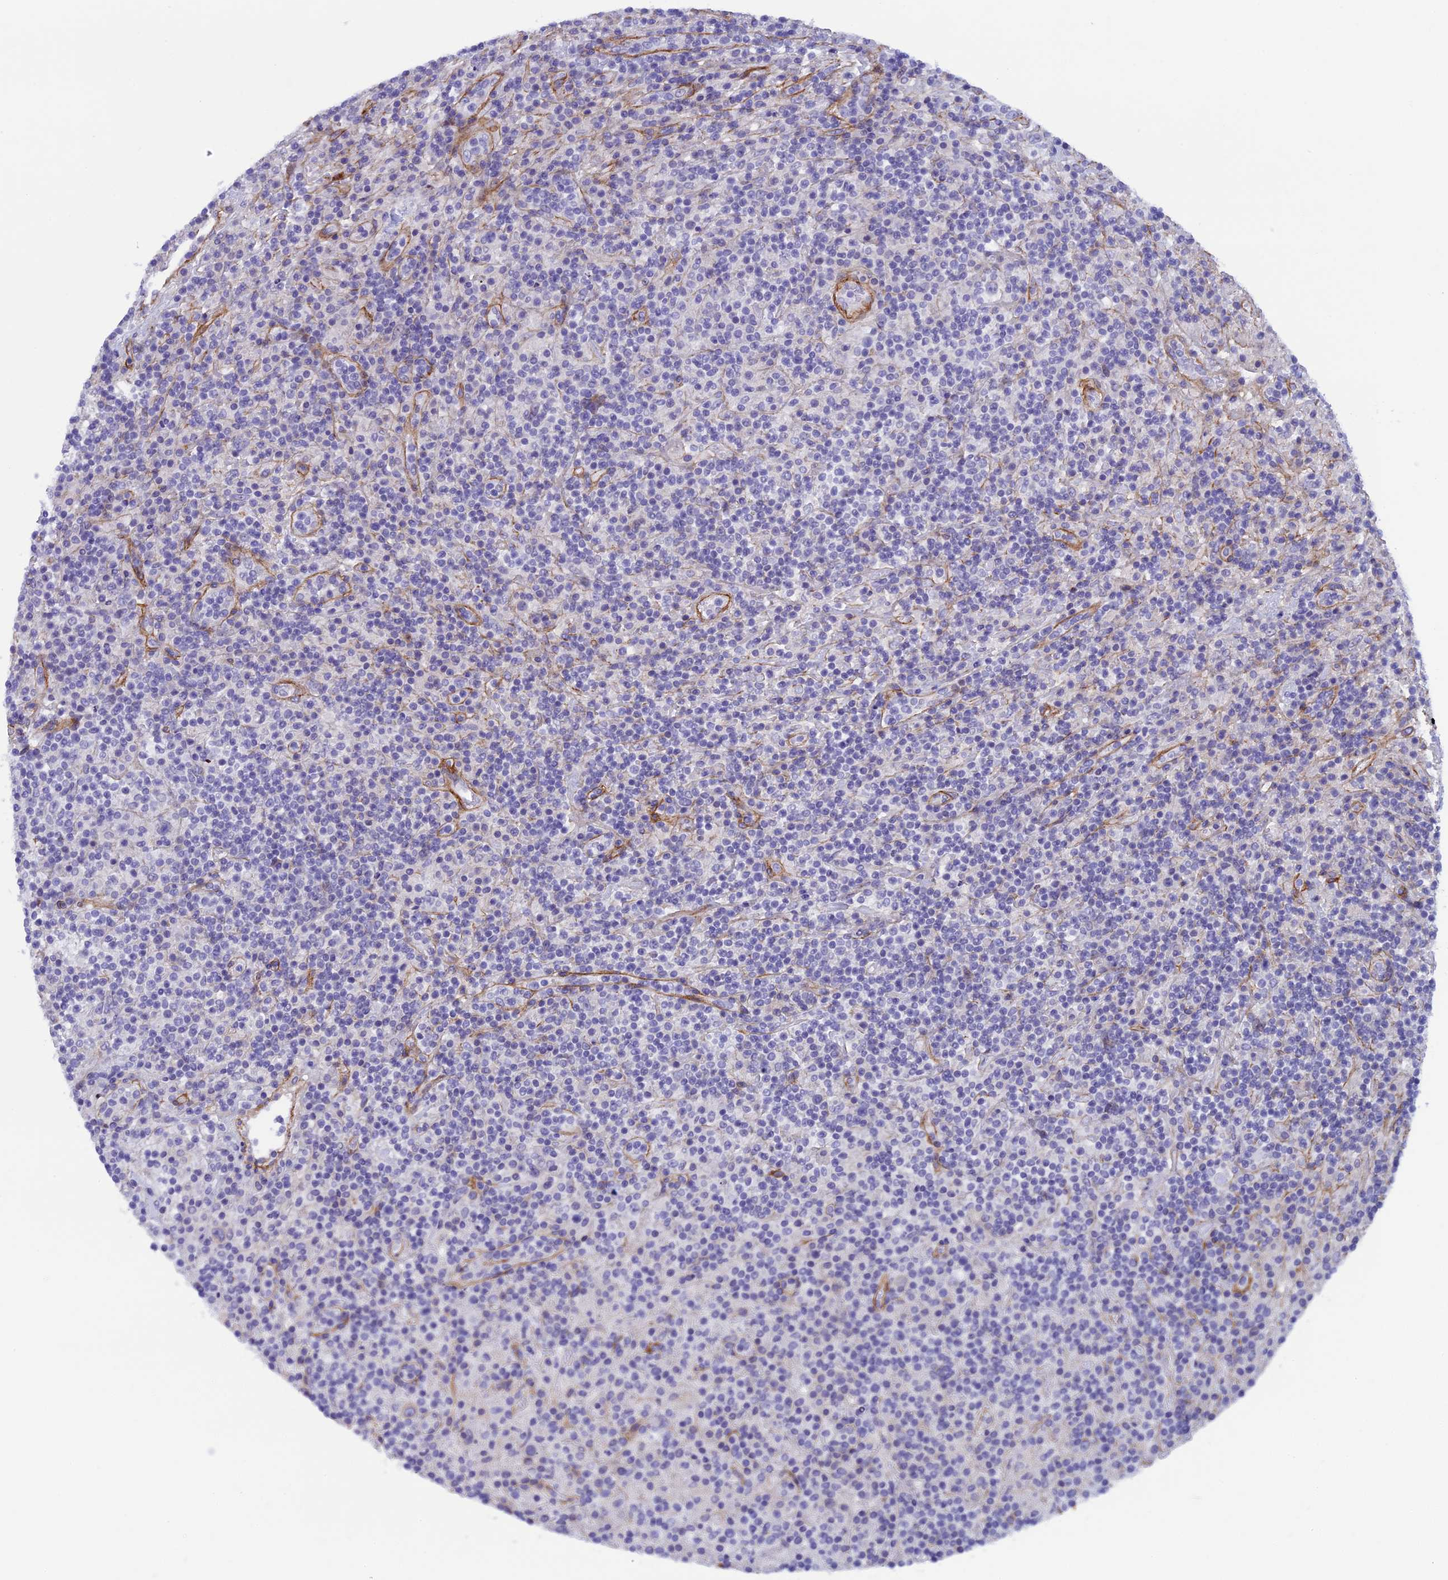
{"staining": {"intensity": "negative", "quantity": "none", "location": "none"}, "tissue": "lymphoma", "cell_type": "Tumor cells", "image_type": "cancer", "snomed": [{"axis": "morphology", "description": "Hodgkin's disease, NOS"}, {"axis": "topography", "description": "Lymph node"}], "caption": "Lymphoma was stained to show a protein in brown. There is no significant expression in tumor cells.", "gene": "LOXL1", "patient": {"sex": "male", "age": 70}}